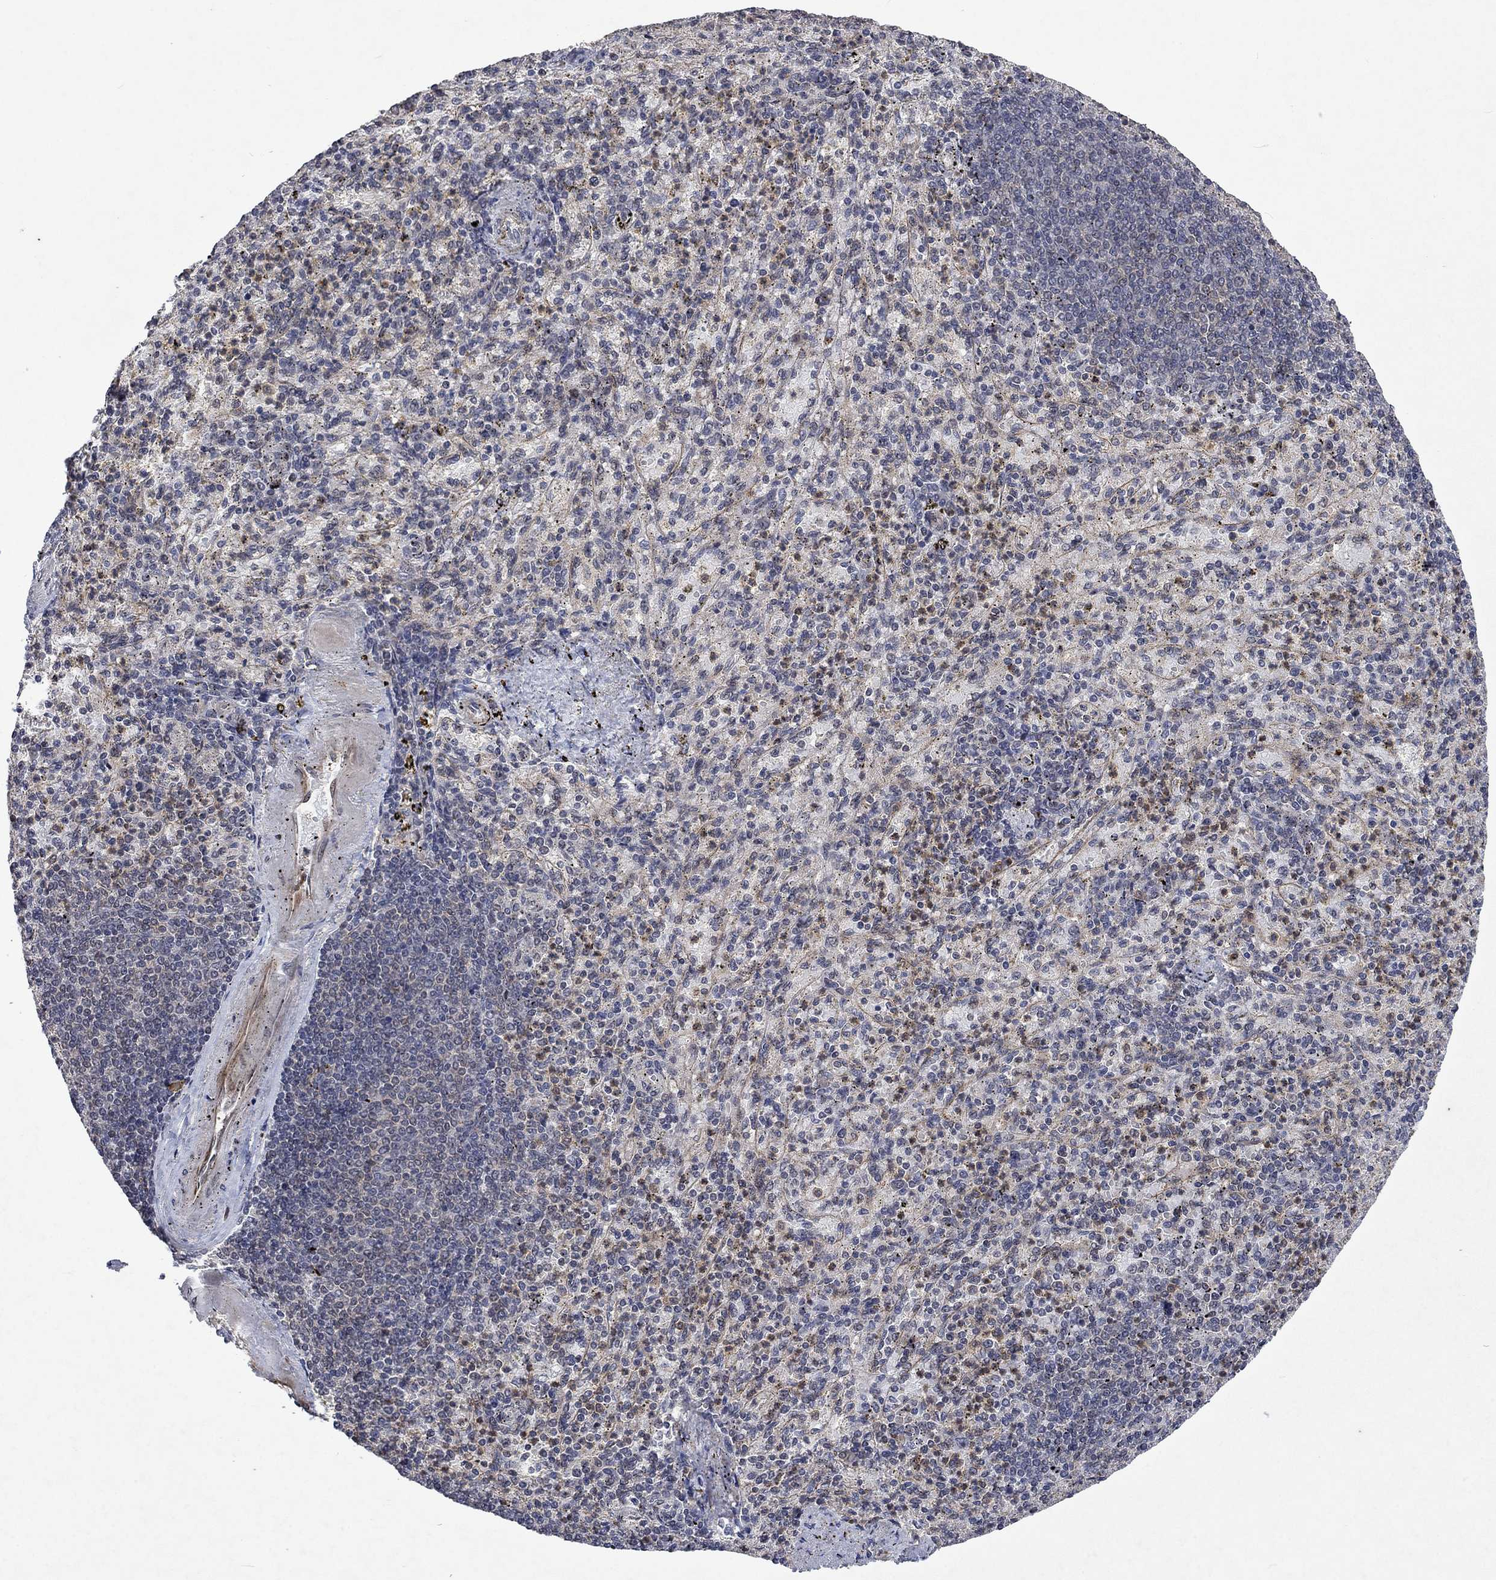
{"staining": {"intensity": "negative", "quantity": "none", "location": "none"}, "tissue": "spleen", "cell_type": "Cells in red pulp", "image_type": "normal", "snomed": [{"axis": "morphology", "description": "Normal tissue, NOS"}, {"axis": "topography", "description": "Spleen"}], "caption": "Immunohistochemistry (IHC) of normal human spleen reveals no positivity in cells in red pulp.", "gene": "PPP1R9A", "patient": {"sex": "female", "age": 74}}